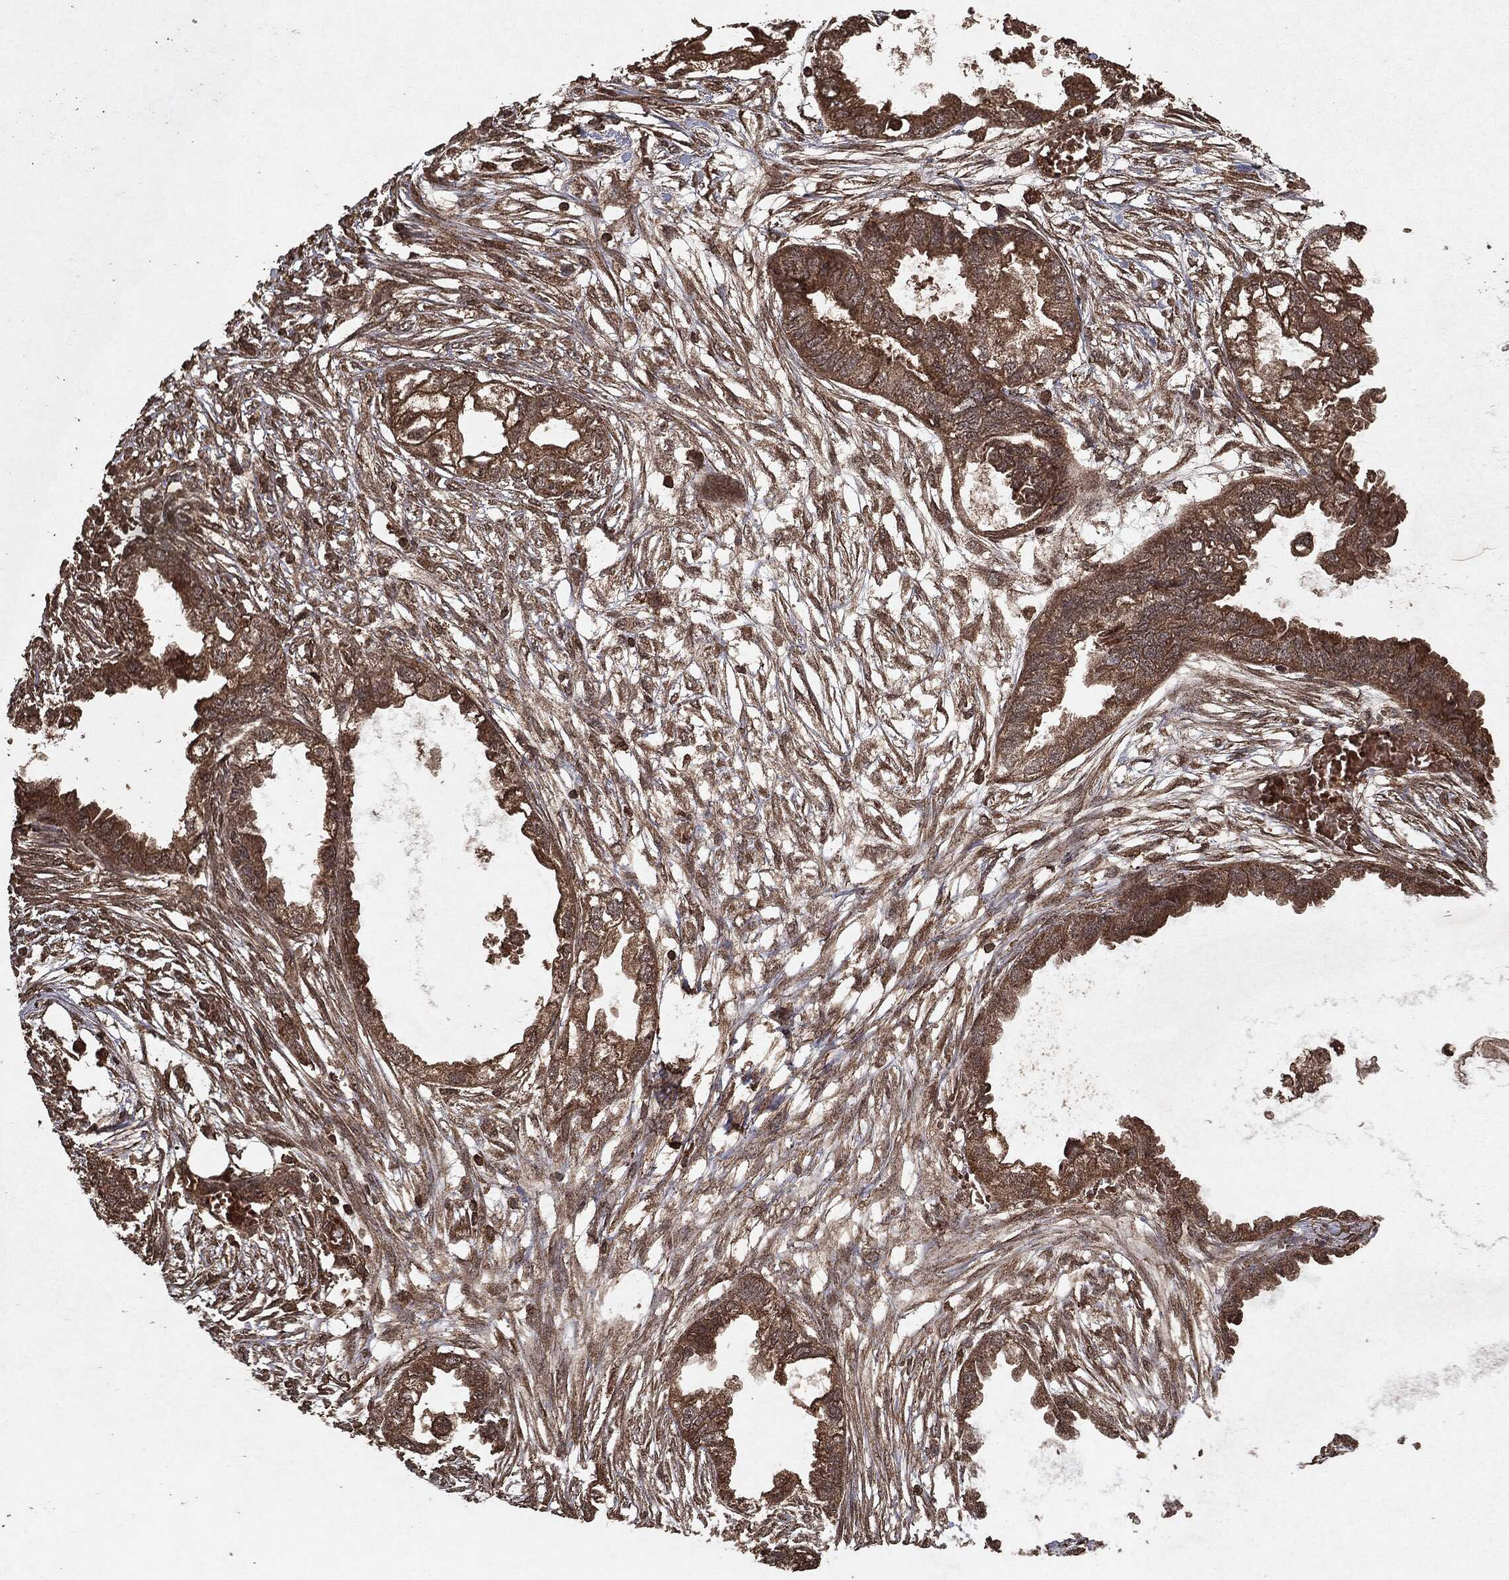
{"staining": {"intensity": "moderate", "quantity": ">75%", "location": "cytoplasmic/membranous"}, "tissue": "endometrial cancer", "cell_type": "Tumor cells", "image_type": "cancer", "snomed": [{"axis": "morphology", "description": "Adenocarcinoma, NOS"}, {"axis": "morphology", "description": "Adenocarcinoma, metastatic, NOS"}, {"axis": "topography", "description": "Adipose tissue"}, {"axis": "topography", "description": "Endometrium"}], "caption": "Immunohistochemistry image of neoplastic tissue: human endometrial cancer stained using IHC demonstrates medium levels of moderate protein expression localized specifically in the cytoplasmic/membranous of tumor cells, appearing as a cytoplasmic/membranous brown color.", "gene": "NME1", "patient": {"sex": "female", "age": 67}}